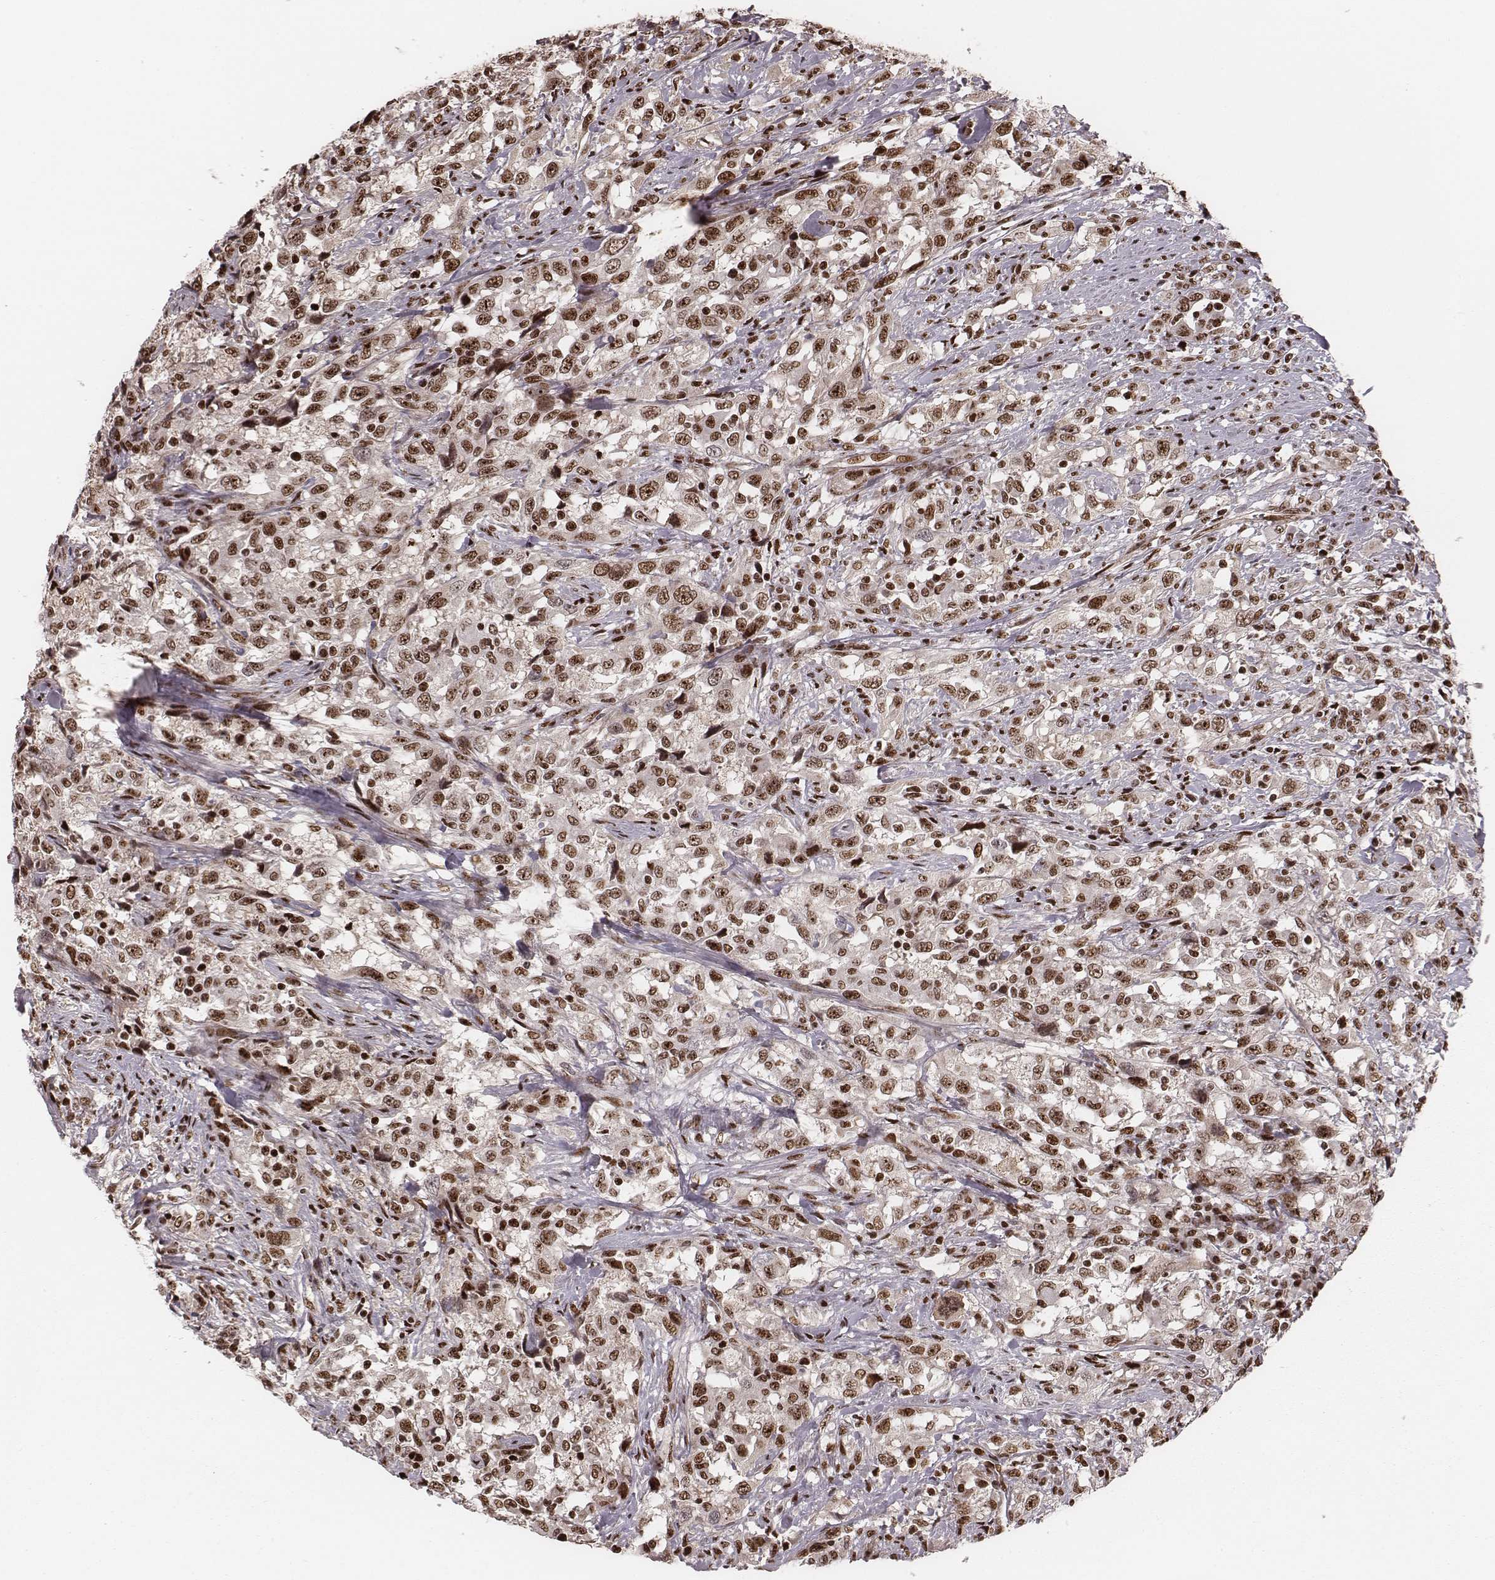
{"staining": {"intensity": "moderate", "quantity": ">75%", "location": "nuclear"}, "tissue": "urothelial cancer", "cell_type": "Tumor cells", "image_type": "cancer", "snomed": [{"axis": "morphology", "description": "Urothelial carcinoma, NOS"}, {"axis": "morphology", "description": "Urothelial carcinoma, High grade"}, {"axis": "topography", "description": "Urinary bladder"}], "caption": "Human urothelial cancer stained with a brown dye displays moderate nuclear positive expression in about >75% of tumor cells.", "gene": "VRK3", "patient": {"sex": "female", "age": 64}}